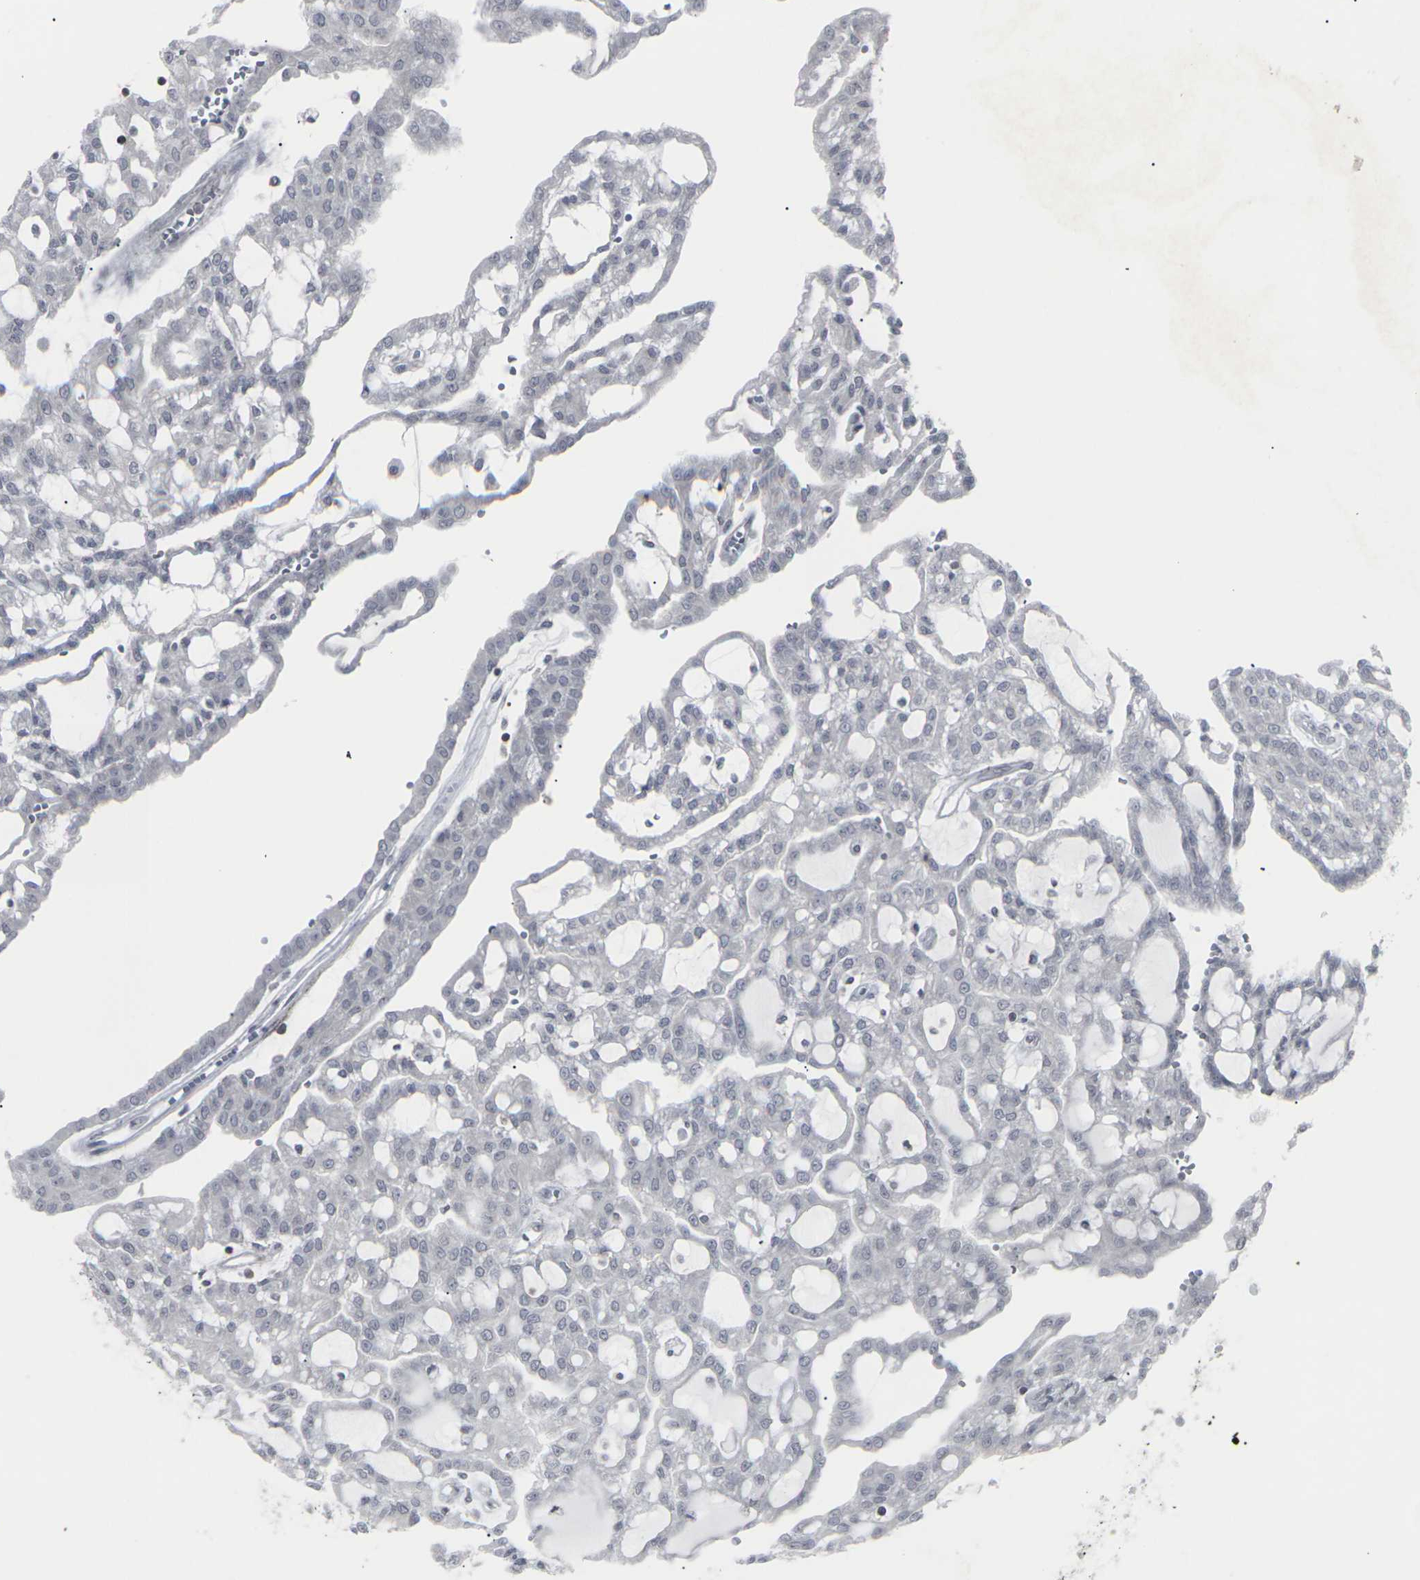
{"staining": {"intensity": "negative", "quantity": "none", "location": "none"}, "tissue": "renal cancer", "cell_type": "Tumor cells", "image_type": "cancer", "snomed": [{"axis": "morphology", "description": "Adenocarcinoma, NOS"}, {"axis": "topography", "description": "Kidney"}], "caption": "A high-resolution micrograph shows immunohistochemistry staining of renal cancer (adenocarcinoma), which displays no significant expression in tumor cells.", "gene": "APOBEC2", "patient": {"sex": "male", "age": 63}}